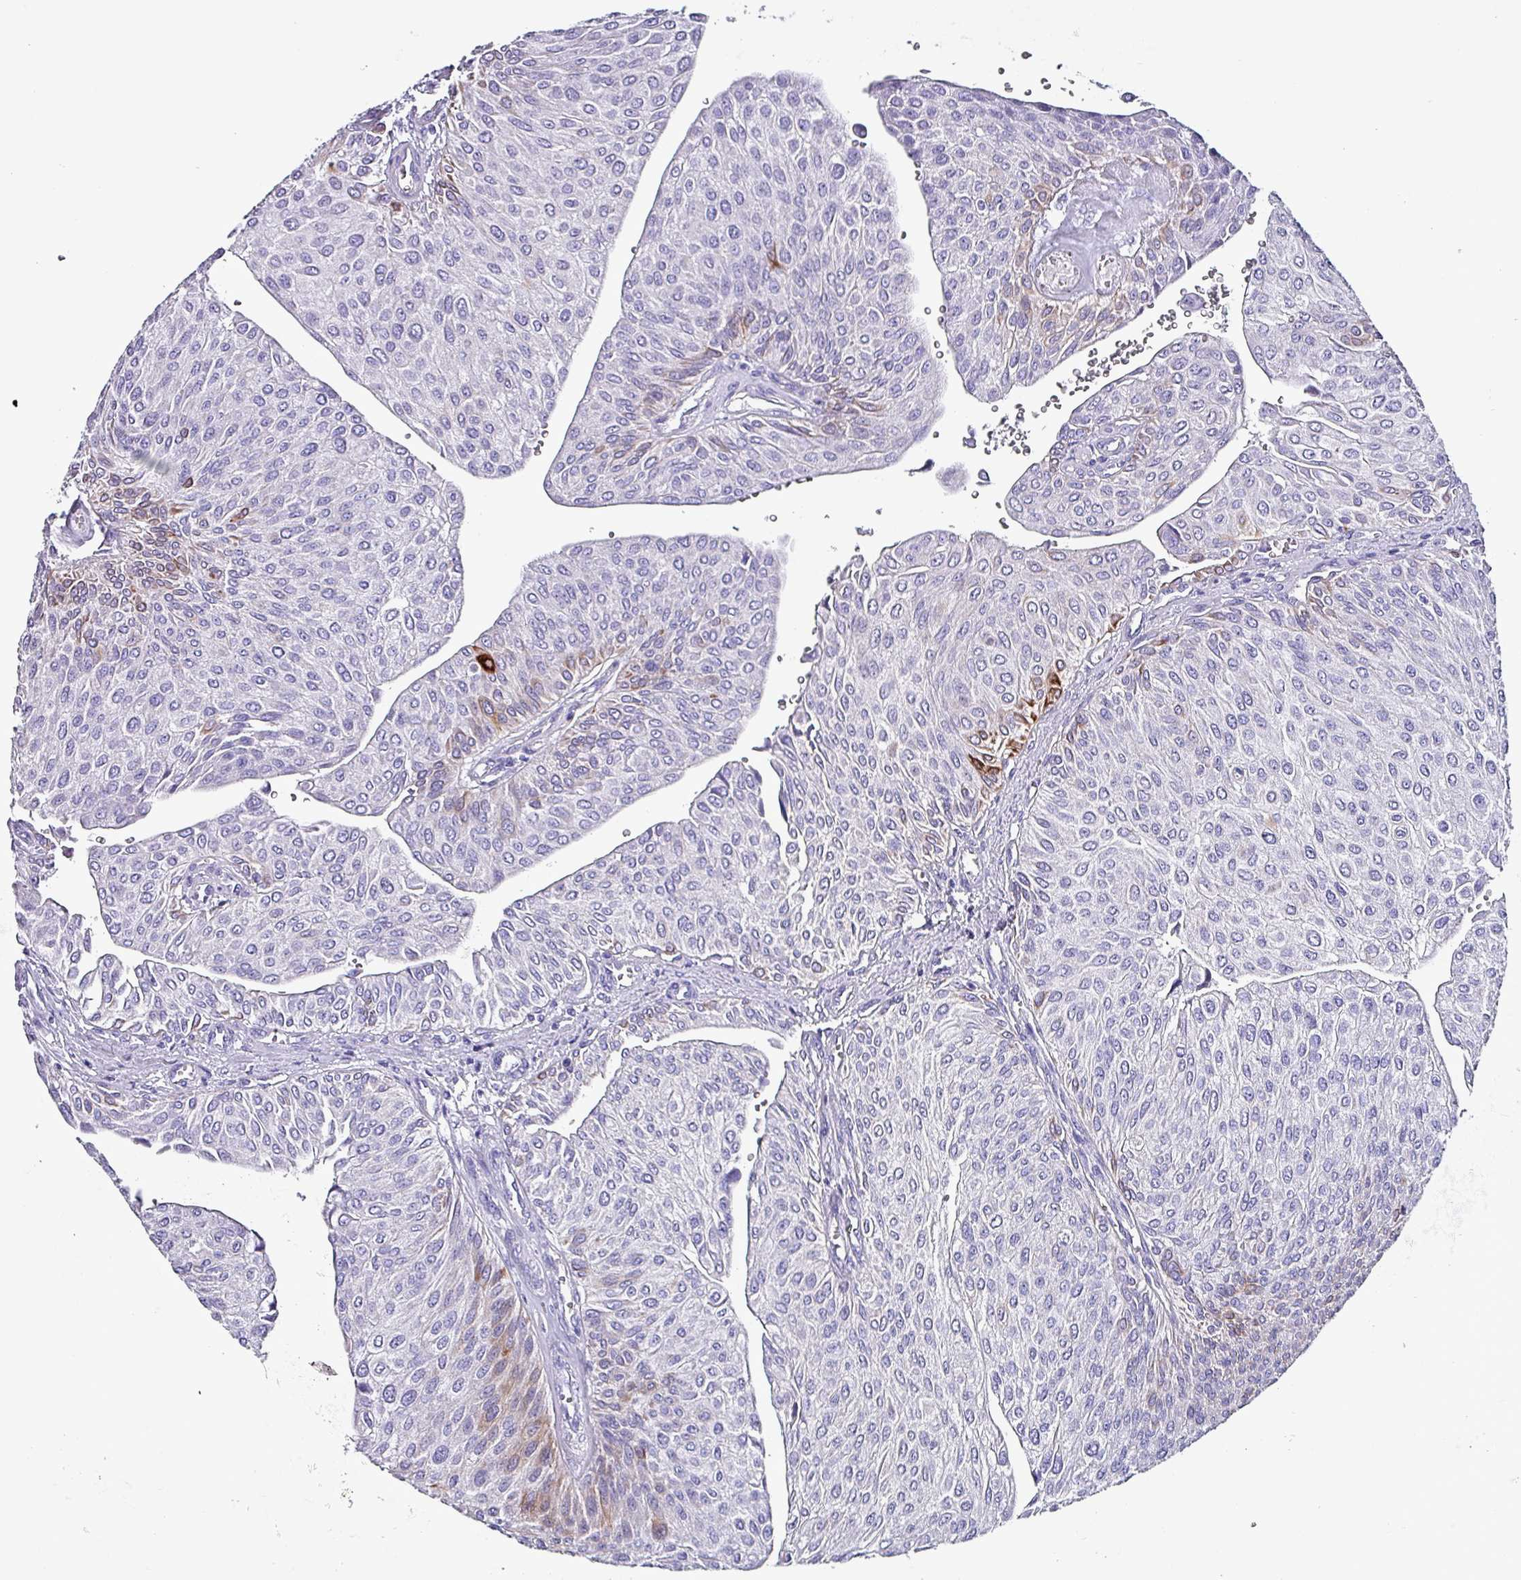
{"staining": {"intensity": "moderate", "quantity": "<25%", "location": "cytoplasmic/membranous"}, "tissue": "urothelial cancer", "cell_type": "Tumor cells", "image_type": "cancer", "snomed": [{"axis": "morphology", "description": "Urothelial carcinoma, NOS"}, {"axis": "topography", "description": "Urinary bladder"}], "caption": "Human urothelial cancer stained for a protein (brown) shows moderate cytoplasmic/membranous positive positivity in approximately <25% of tumor cells.", "gene": "KRT6C", "patient": {"sex": "male", "age": 67}}